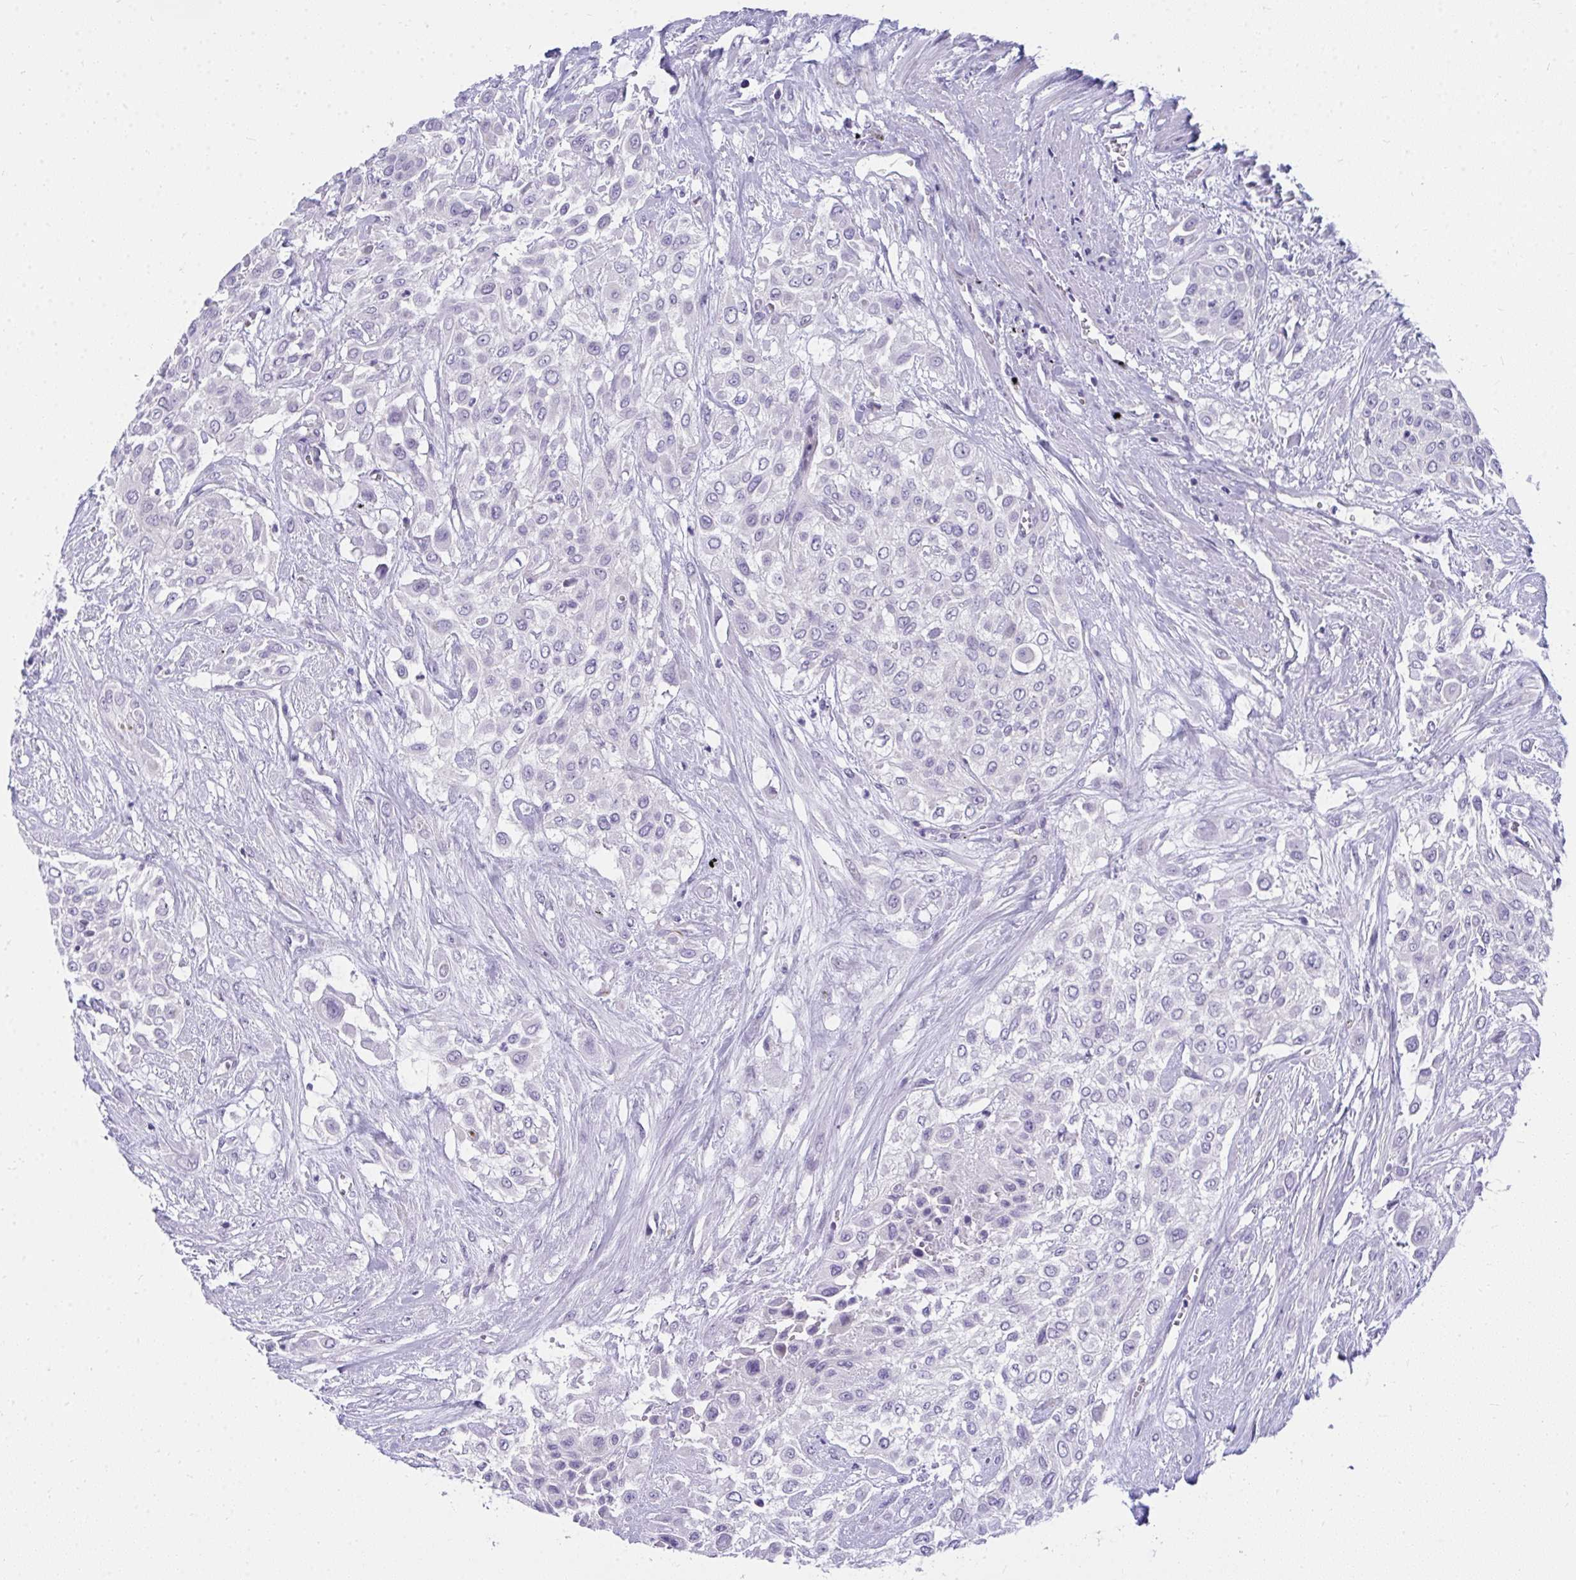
{"staining": {"intensity": "negative", "quantity": "none", "location": "none"}, "tissue": "urothelial cancer", "cell_type": "Tumor cells", "image_type": "cancer", "snomed": [{"axis": "morphology", "description": "Urothelial carcinoma, High grade"}, {"axis": "topography", "description": "Urinary bladder"}], "caption": "Immunohistochemistry micrograph of neoplastic tissue: urothelial cancer stained with DAB exhibits no significant protein expression in tumor cells.", "gene": "TSBP1", "patient": {"sex": "male", "age": 57}}